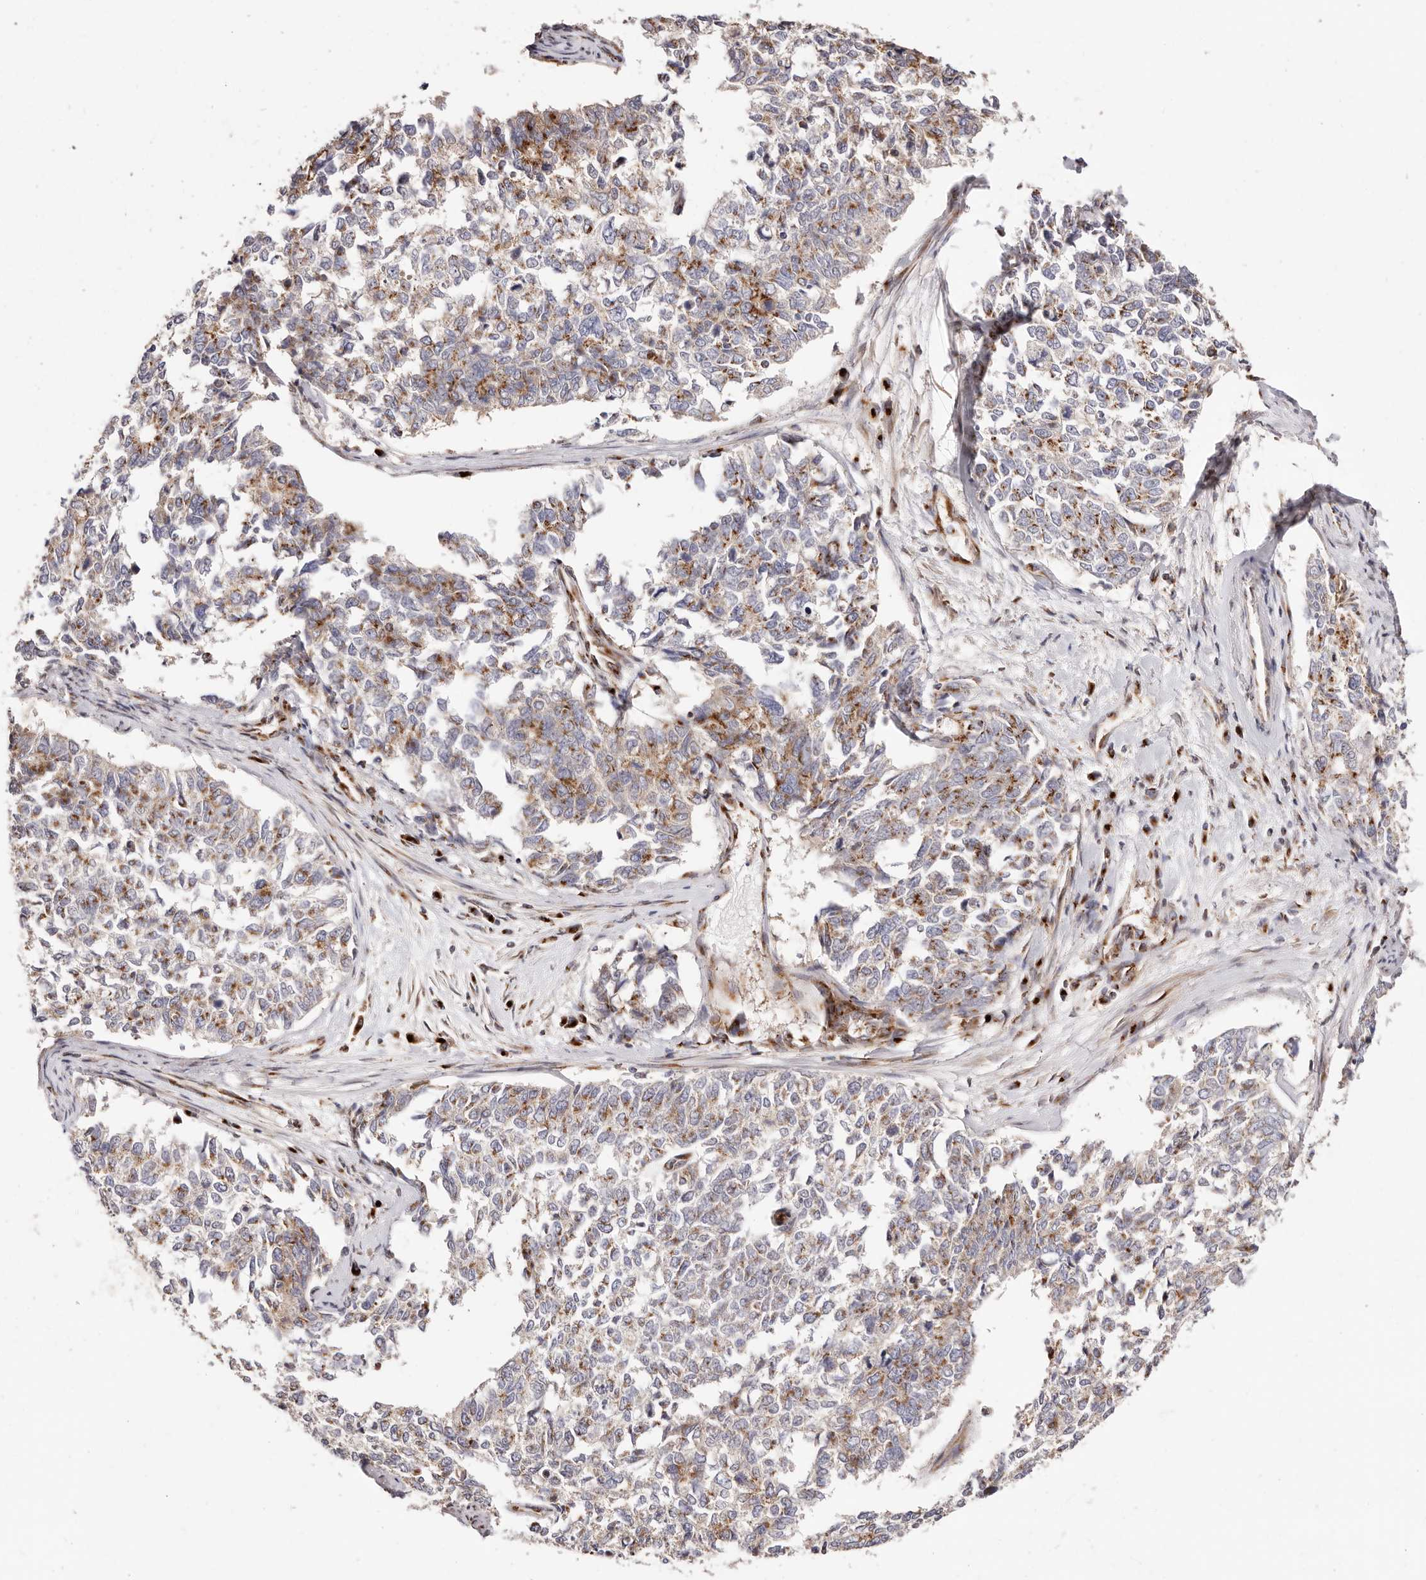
{"staining": {"intensity": "moderate", "quantity": "25%-75%", "location": "cytoplasmic/membranous"}, "tissue": "cervical cancer", "cell_type": "Tumor cells", "image_type": "cancer", "snomed": [{"axis": "morphology", "description": "Squamous cell carcinoma, NOS"}, {"axis": "topography", "description": "Cervix"}], "caption": "Tumor cells show moderate cytoplasmic/membranous staining in about 25%-75% of cells in cervical squamous cell carcinoma. (brown staining indicates protein expression, while blue staining denotes nuclei).", "gene": "MAPK6", "patient": {"sex": "female", "age": 63}}